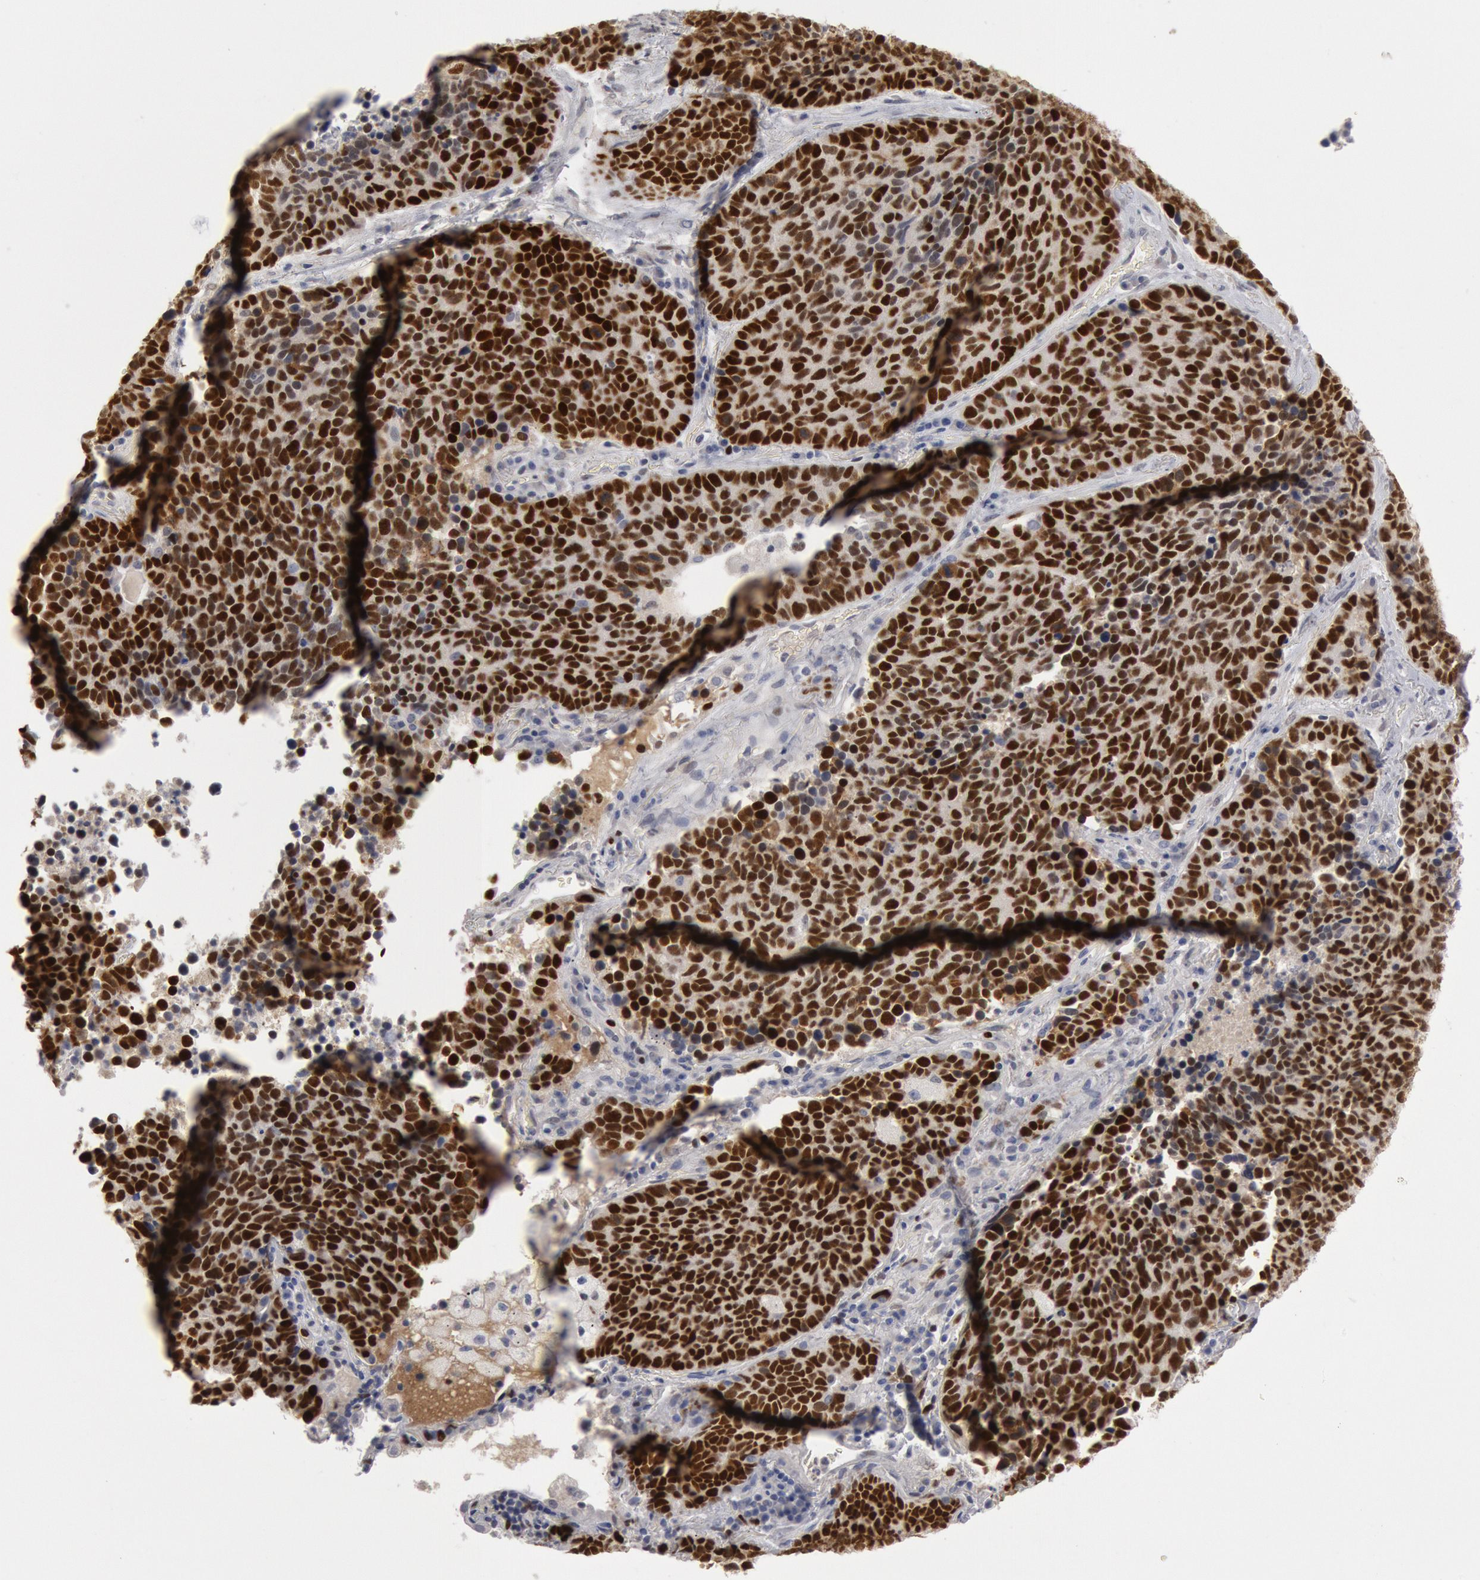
{"staining": {"intensity": "strong", "quantity": ">75%", "location": "nuclear"}, "tissue": "lung cancer", "cell_type": "Tumor cells", "image_type": "cancer", "snomed": [{"axis": "morphology", "description": "Neoplasm, malignant, NOS"}, {"axis": "topography", "description": "Lung"}], "caption": "This image demonstrates IHC staining of human lung cancer, with high strong nuclear expression in about >75% of tumor cells.", "gene": "WDHD1", "patient": {"sex": "female", "age": 75}}